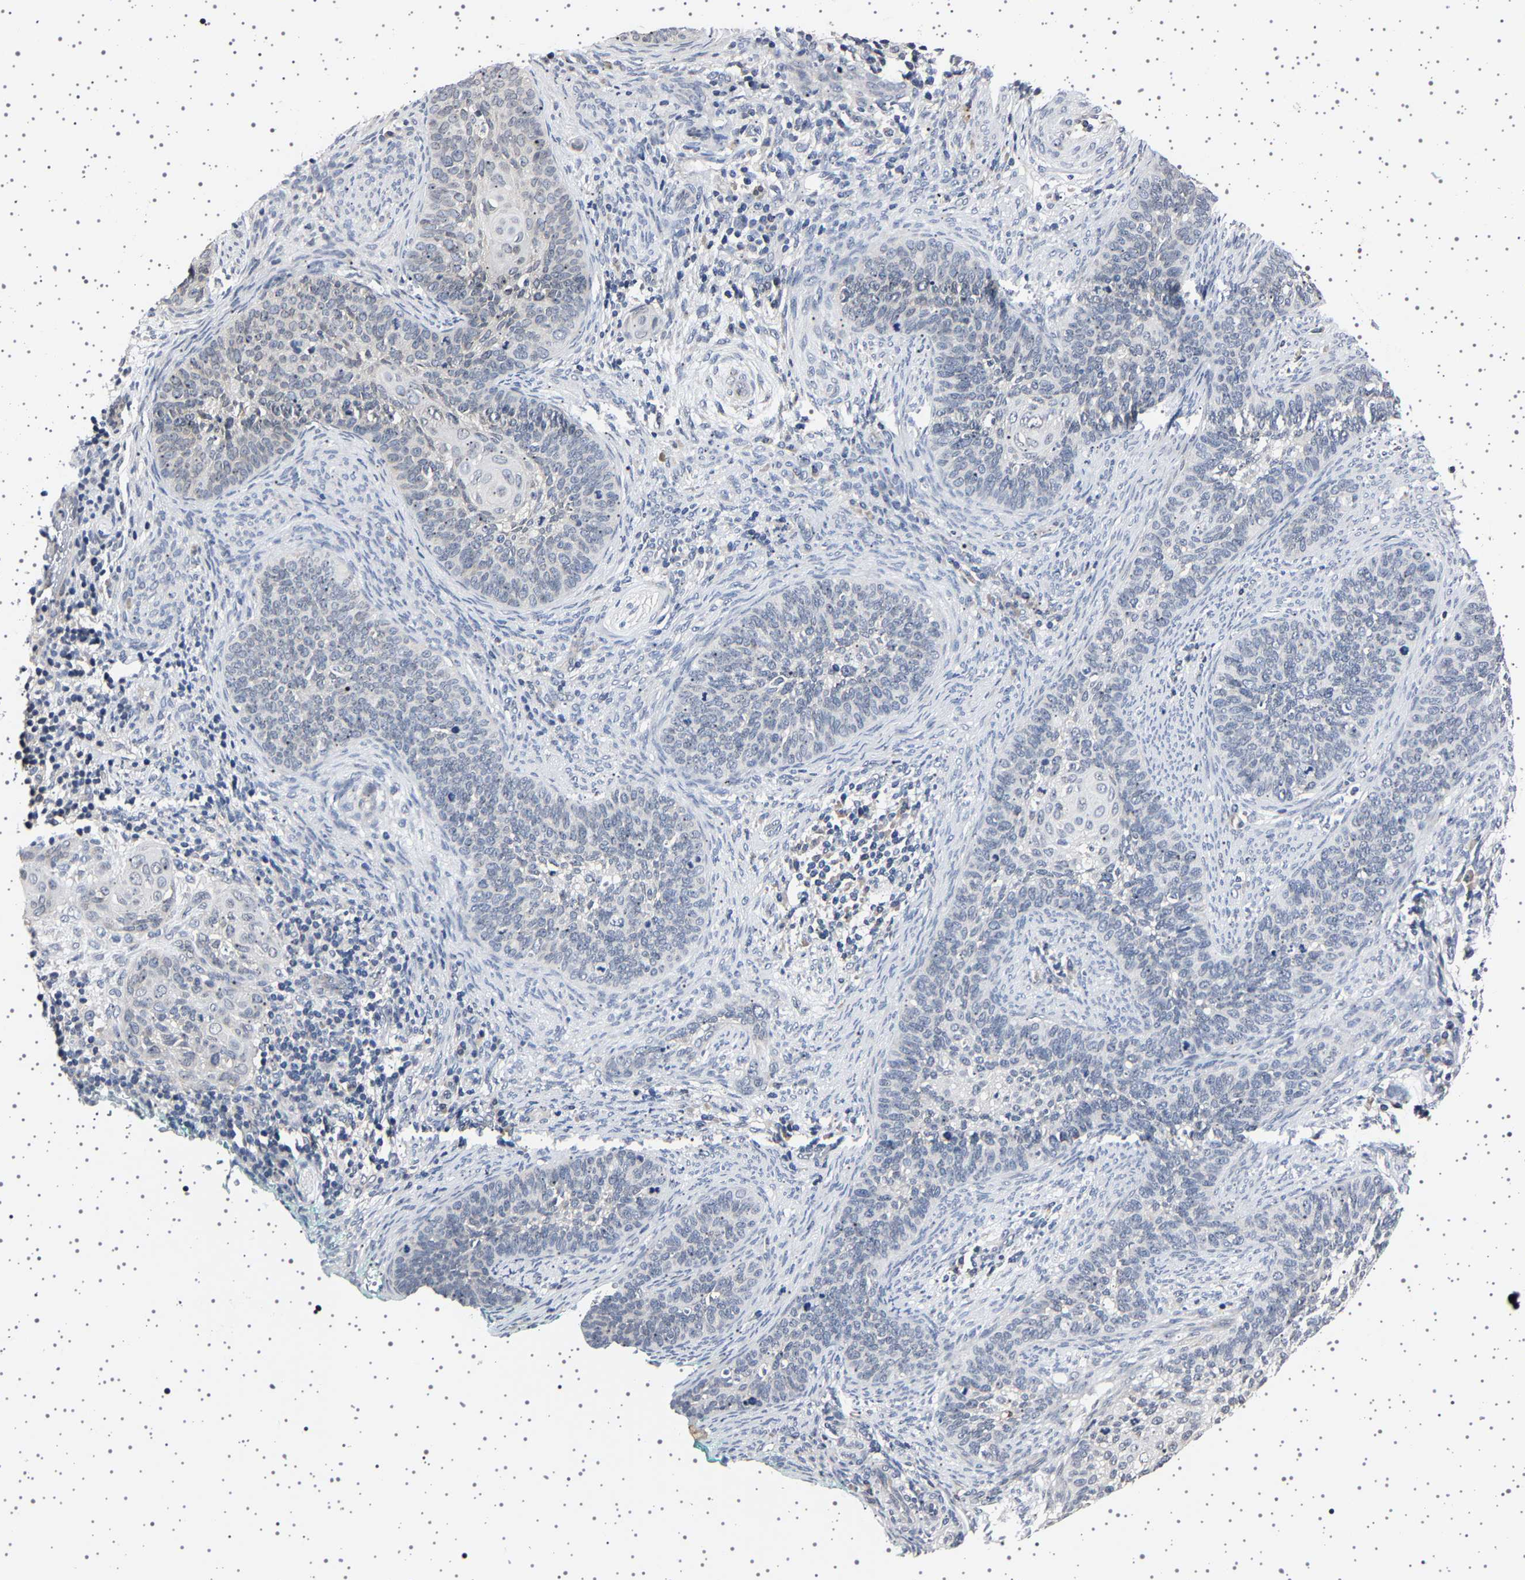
{"staining": {"intensity": "negative", "quantity": "none", "location": "none"}, "tissue": "cervical cancer", "cell_type": "Tumor cells", "image_type": "cancer", "snomed": [{"axis": "morphology", "description": "Squamous cell carcinoma, NOS"}, {"axis": "topography", "description": "Cervix"}], "caption": "Immunohistochemical staining of cervical cancer shows no significant staining in tumor cells. (IHC, brightfield microscopy, high magnification).", "gene": "IL10RB", "patient": {"sex": "female", "age": 33}}